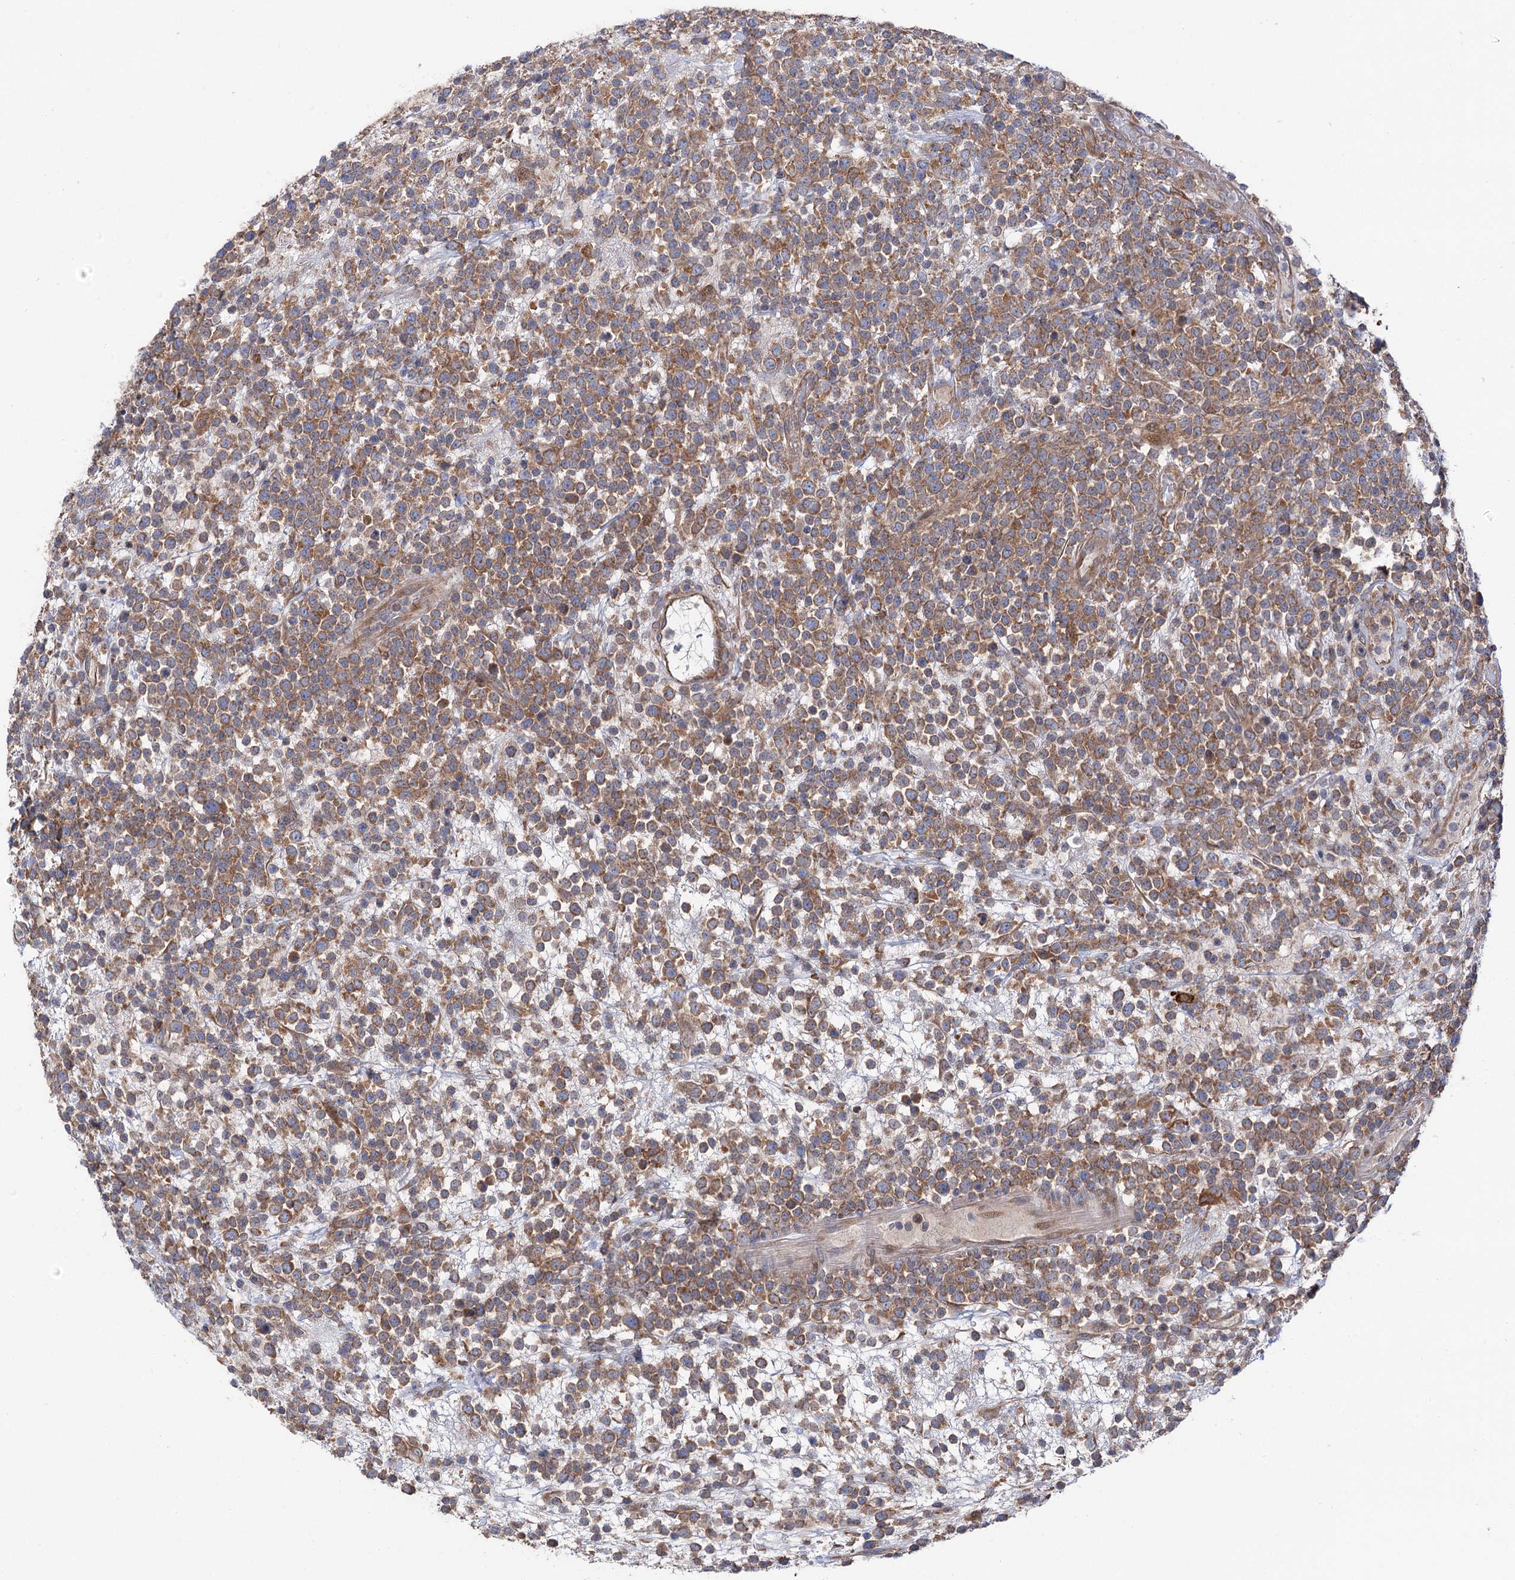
{"staining": {"intensity": "moderate", "quantity": ">75%", "location": "cytoplasmic/membranous"}, "tissue": "lymphoma", "cell_type": "Tumor cells", "image_type": "cancer", "snomed": [{"axis": "morphology", "description": "Malignant lymphoma, non-Hodgkin's type, High grade"}, {"axis": "topography", "description": "Colon"}], "caption": "Moderate cytoplasmic/membranous protein positivity is identified in approximately >75% of tumor cells in lymphoma.", "gene": "NAA25", "patient": {"sex": "female", "age": 53}}